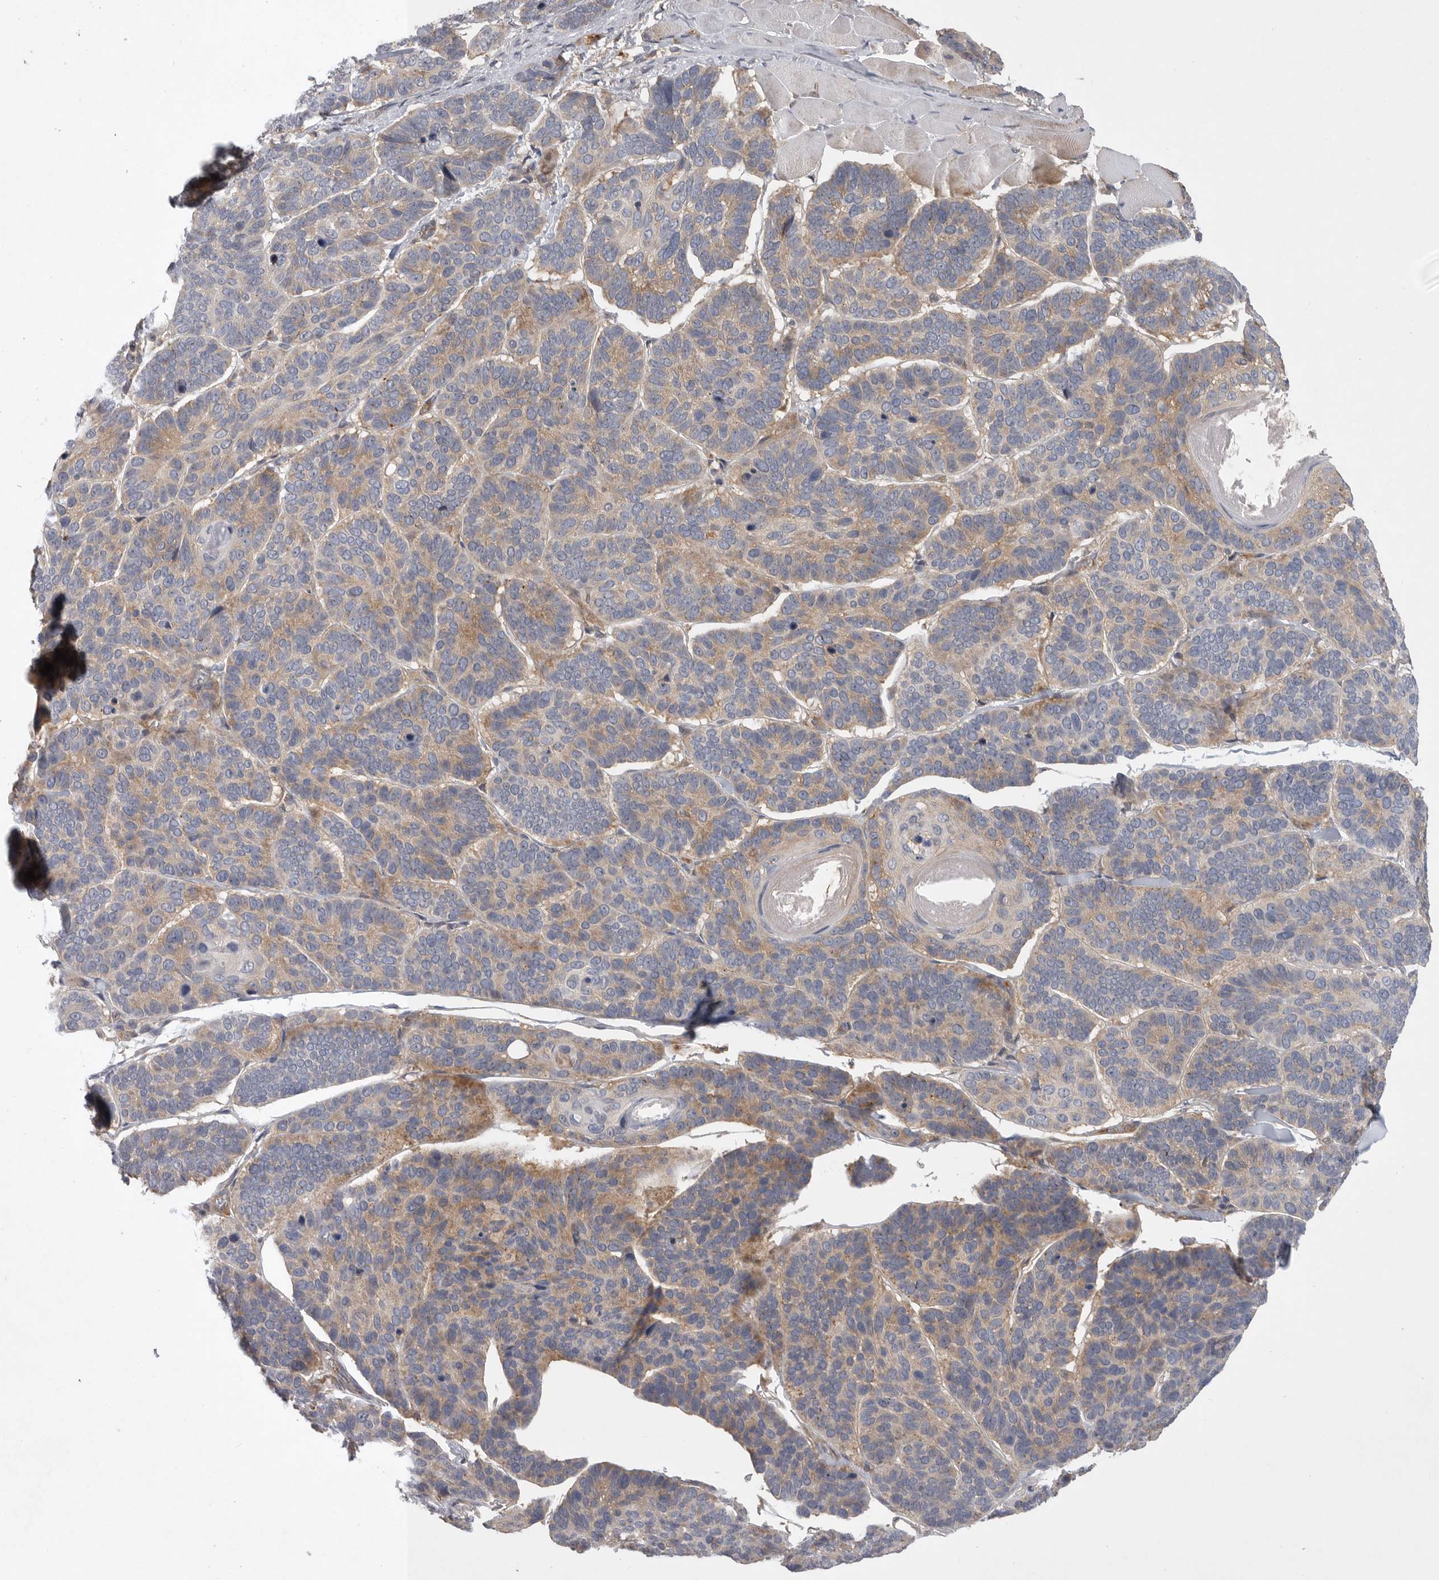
{"staining": {"intensity": "weak", "quantity": "<25%", "location": "cytoplasmic/membranous"}, "tissue": "skin cancer", "cell_type": "Tumor cells", "image_type": "cancer", "snomed": [{"axis": "morphology", "description": "Basal cell carcinoma"}, {"axis": "topography", "description": "Skin"}], "caption": "DAB (3,3'-diaminobenzidine) immunohistochemical staining of human skin basal cell carcinoma reveals no significant expression in tumor cells.", "gene": "C1orf109", "patient": {"sex": "male", "age": 62}}